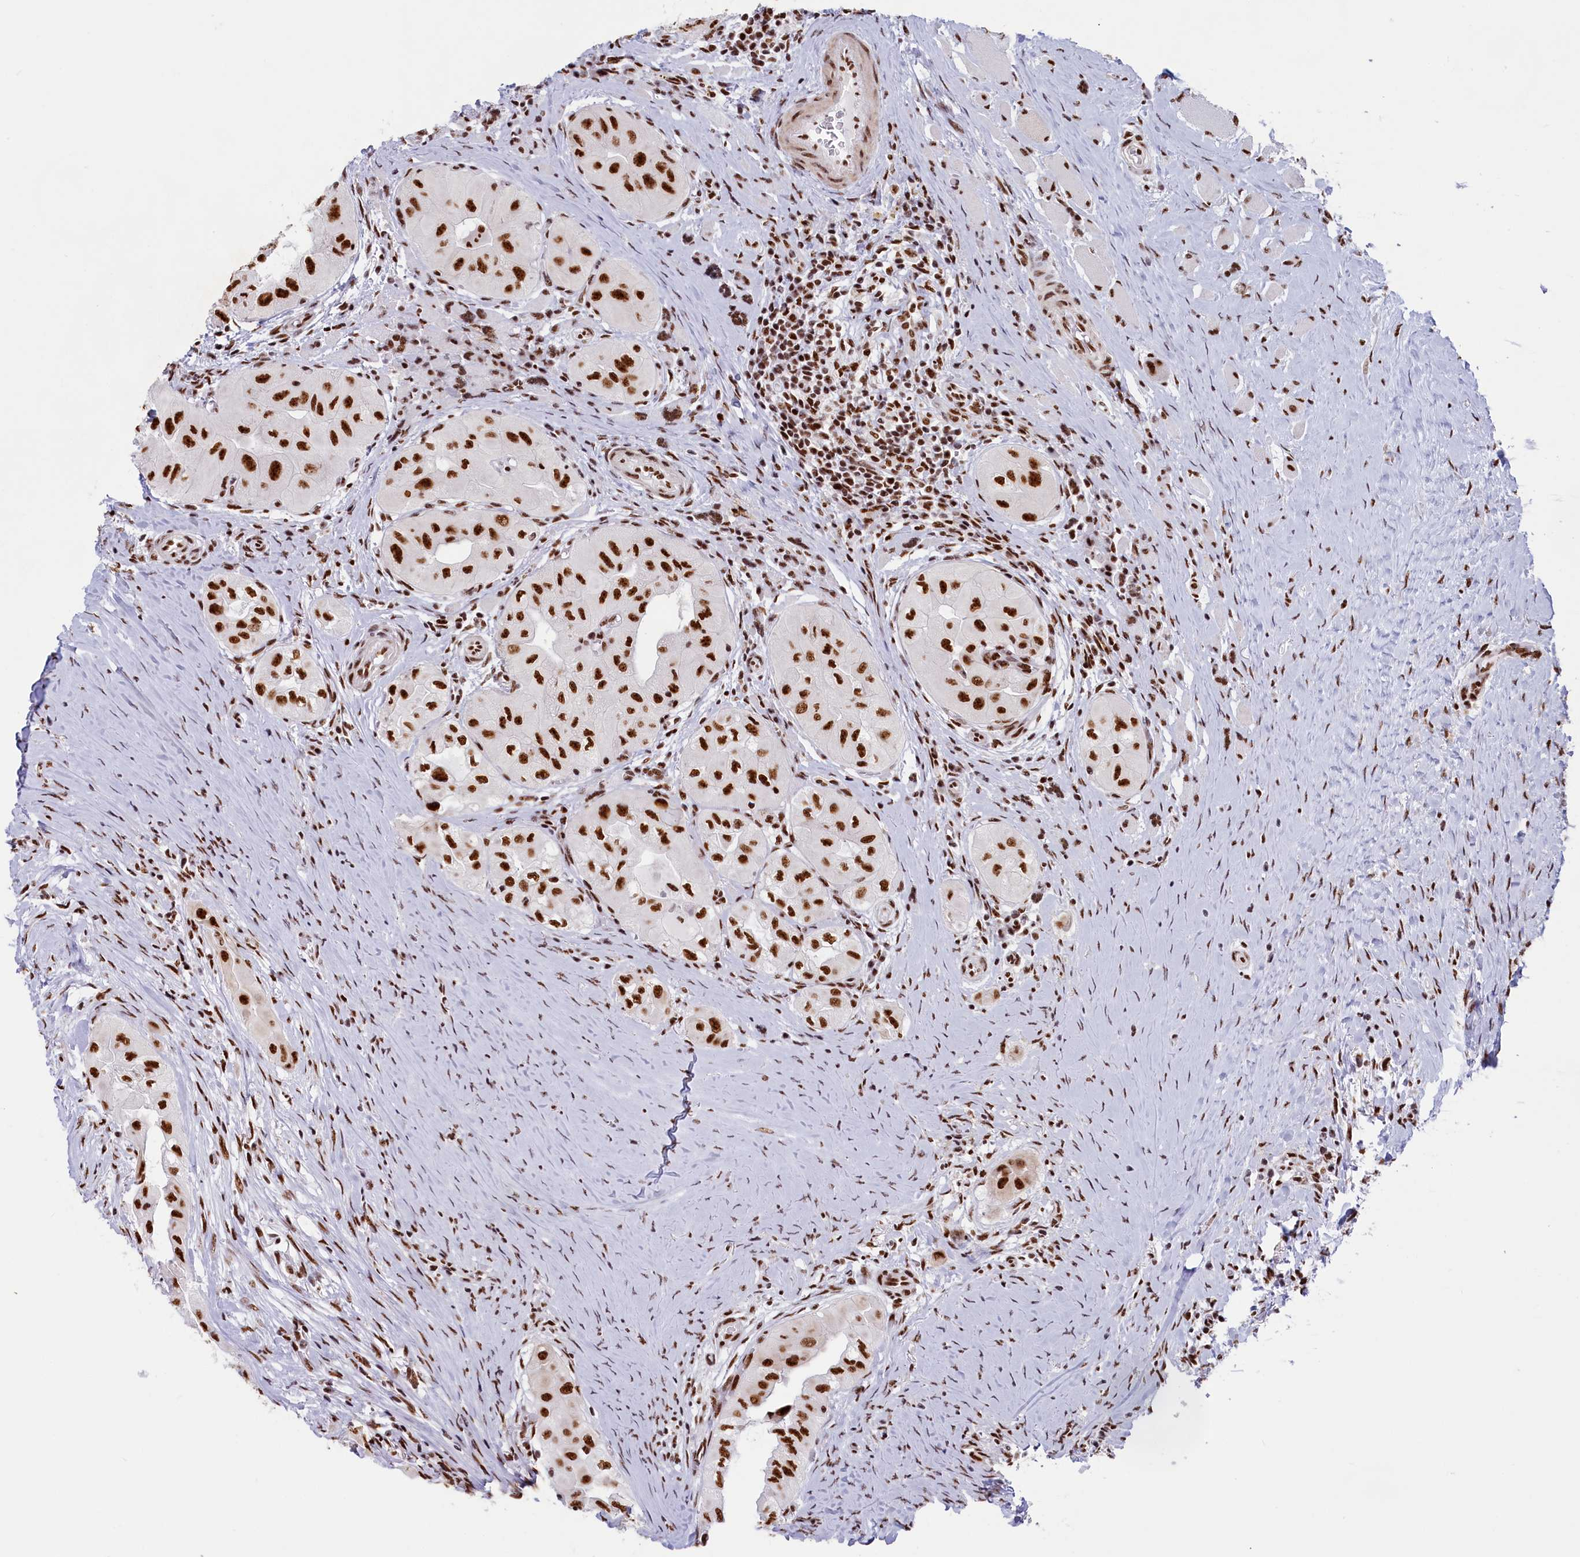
{"staining": {"intensity": "strong", "quantity": ">75%", "location": "nuclear"}, "tissue": "thyroid cancer", "cell_type": "Tumor cells", "image_type": "cancer", "snomed": [{"axis": "morphology", "description": "Papillary adenocarcinoma, NOS"}, {"axis": "topography", "description": "Thyroid gland"}], "caption": "An image of thyroid cancer (papillary adenocarcinoma) stained for a protein reveals strong nuclear brown staining in tumor cells.", "gene": "SNRNP70", "patient": {"sex": "female", "age": 59}}